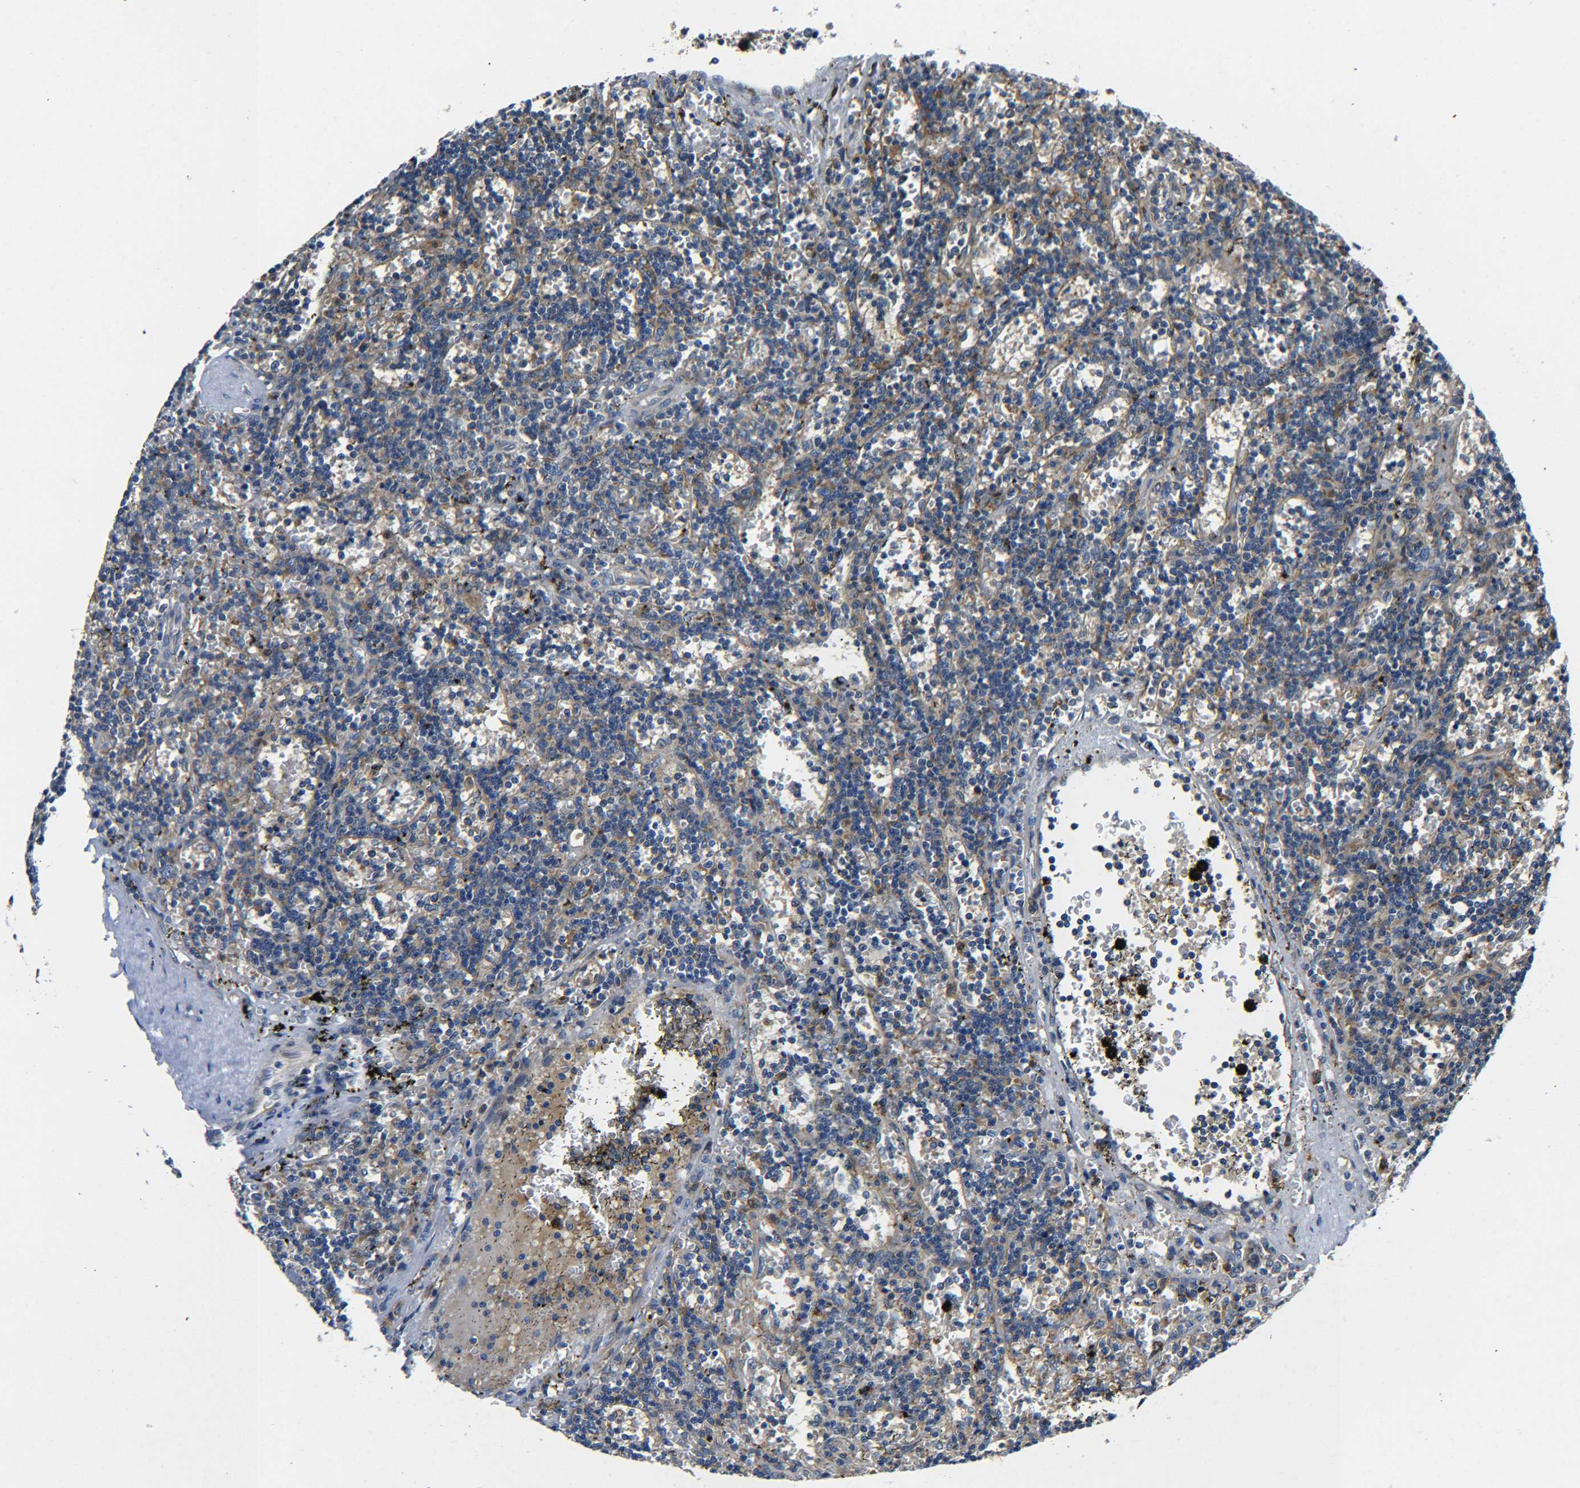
{"staining": {"intensity": "moderate", "quantity": "<25%", "location": "cytoplasmic/membranous"}, "tissue": "lymphoma", "cell_type": "Tumor cells", "image_type": "cancer", "snomed": [{"axis": "morphology", "description": "Malignant lymphoma, non-Hodgkin's type, Low grade"}, {"axis": "topography", "description": "Spleen"}], "caption": "Brown immunohistochemical staining in low-grade malignant lymphoma, non-Hodgkin's type exhibits moderate cytoplasmic/membranous staining in about <25% of tumor cells.", "gene": "RAB1B", "patient": {"sex": "male", "age": 60}}